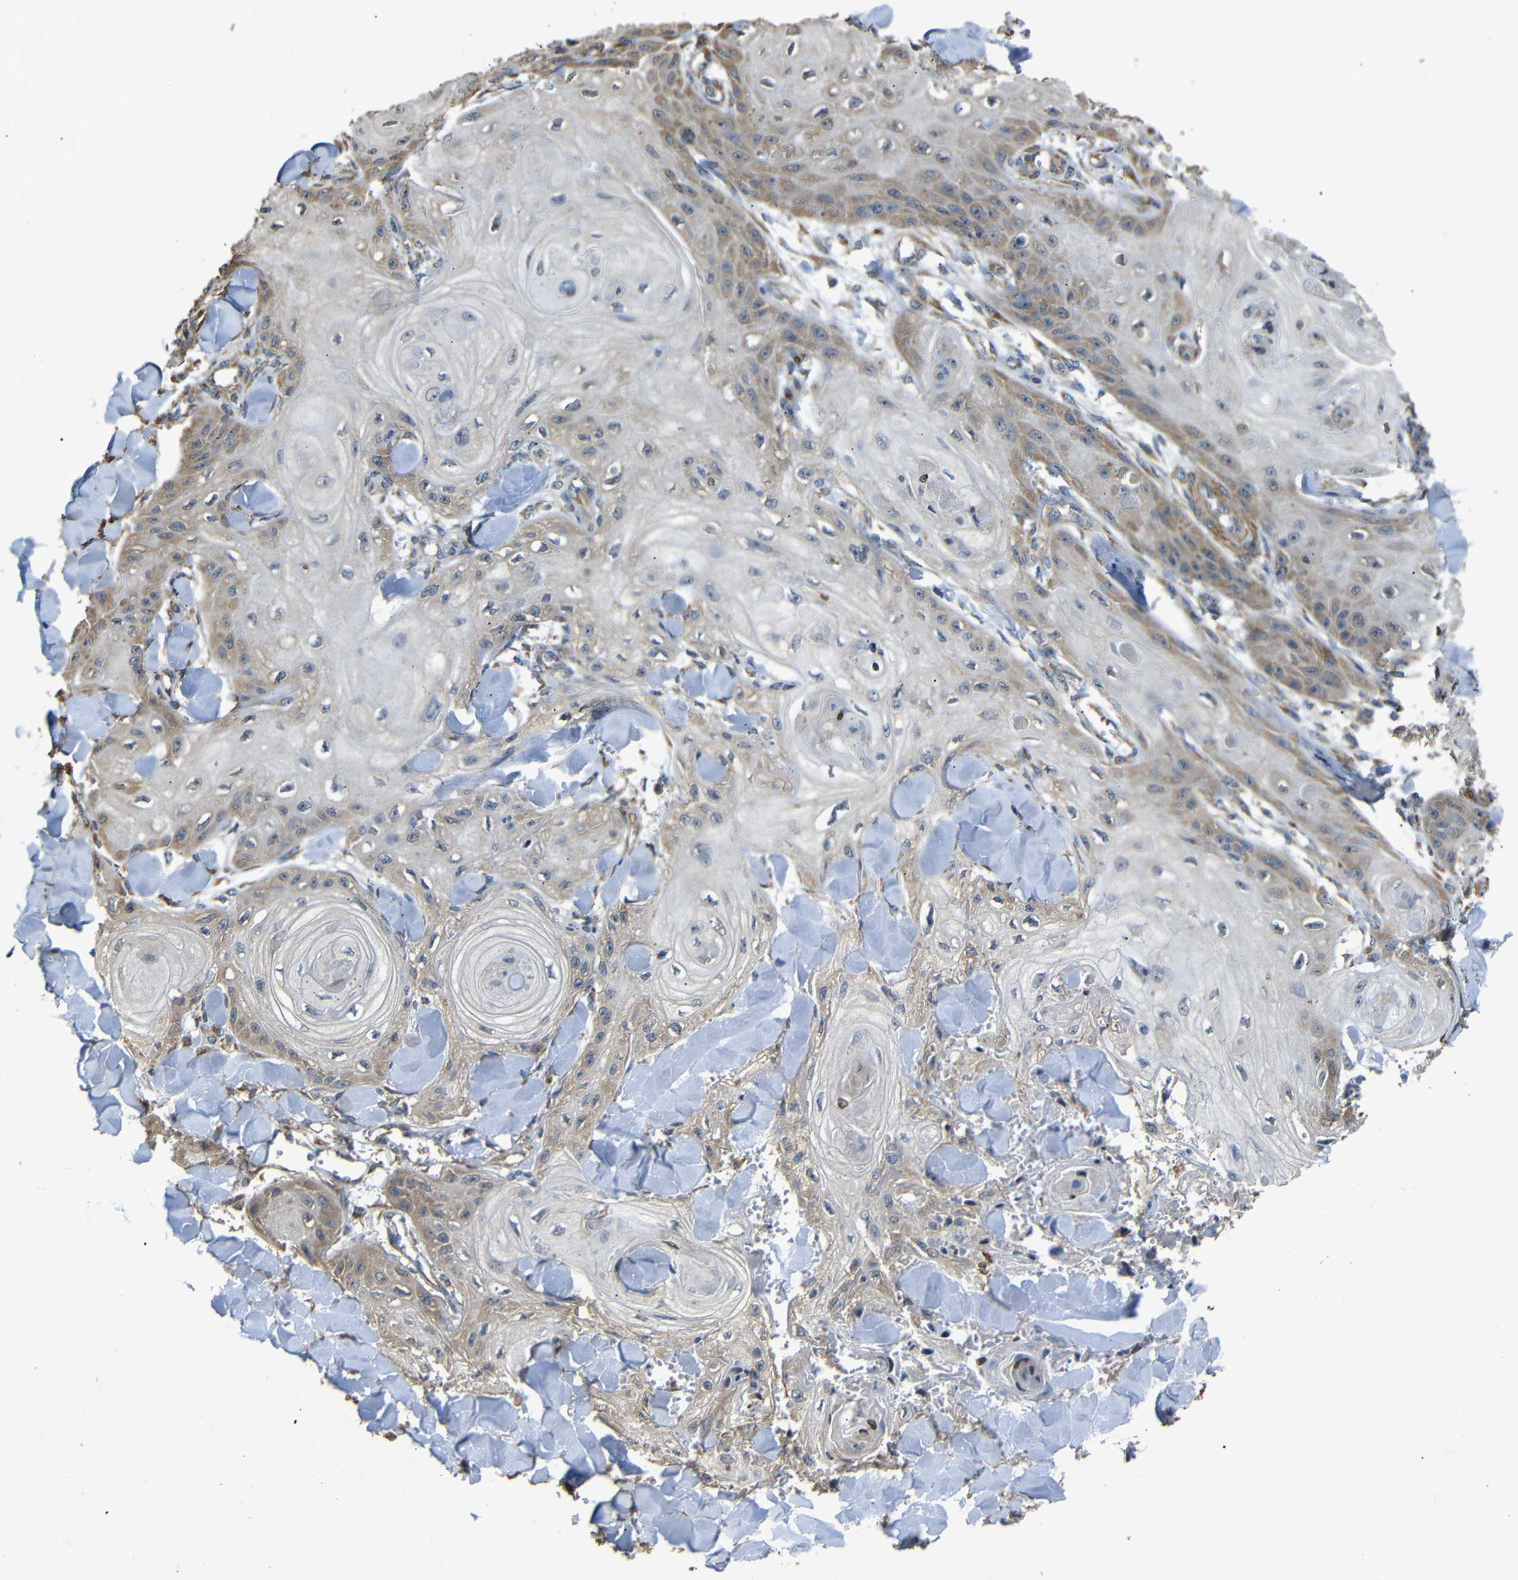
{"staining": {"intensity": "weak", "quantity": "<25%", "location": "cytoplasmic/membranous"}, "tissue": "skin cancer", "cell_type": "Tumor cells", "image_type": "cancer", "snomed": [{"axis": "morphology", "description": "Squamous cell carcinoma, NOS"}, {"axis": "topography", "description": "Skin"}], "caption": "IHC photomicrograph of skin cancer stained for a protein (brown), which displays no expression in tumor cells.", "gene": "BNIP3", "patient": {"sex": "male", "age": 74}}